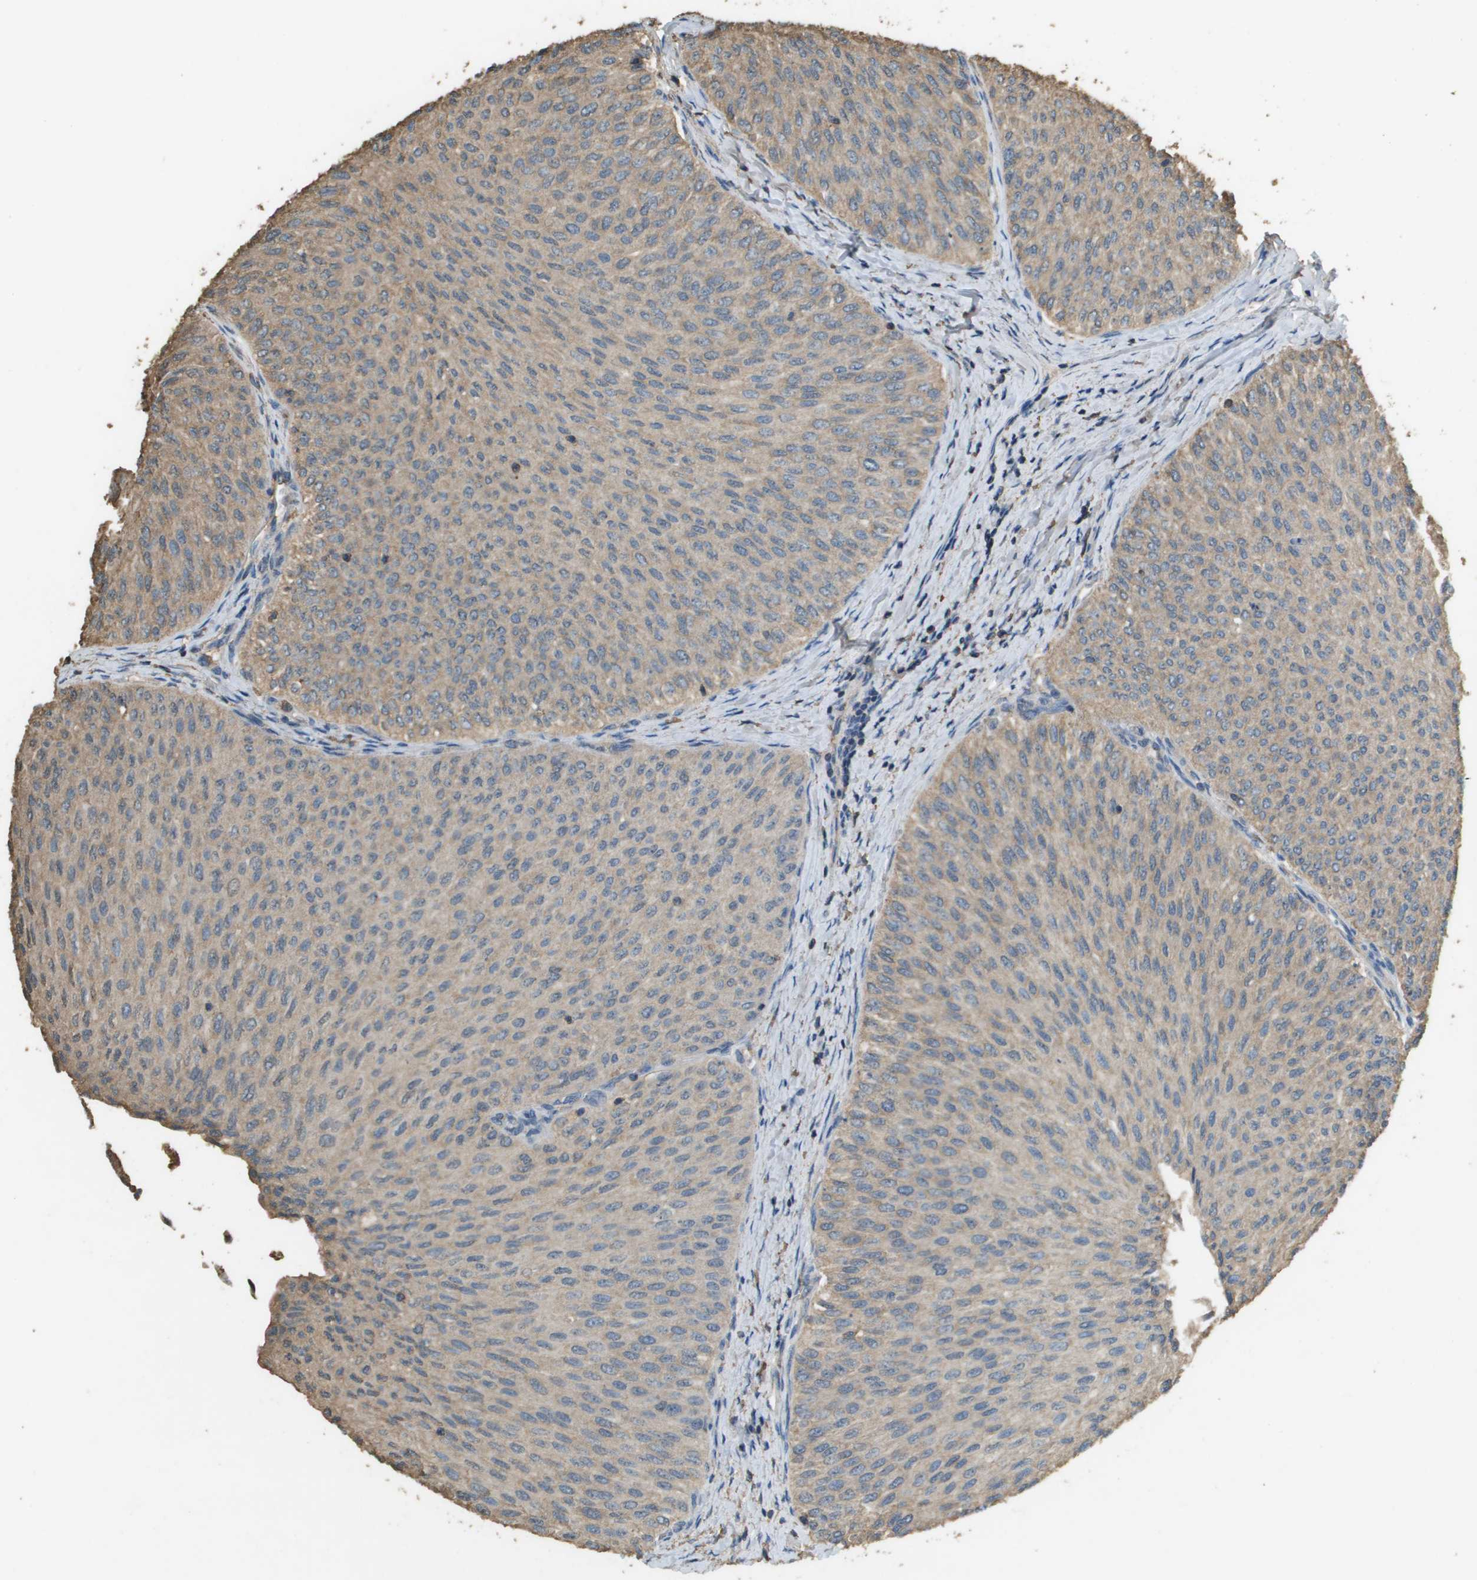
{"staining": {"intensity": "weak", "quantity": "25%-75%", "location": "cytoplasmic/membranous"}, "tissue": "urothelial cancer", "cell_type": "Tumor cells", "image_type": "cancer", "snomed": [{"axis": "morphology", "description": "Urothelial carcinoma, Low grade"}, {"axis": "topography", "description": "Urinary bladder"}], "caption": "Immunohistochemical staining of urothelial cancer exhibits low levels of weak cytoplasmic/membranous positivity in approximately 25%-75% of tumor cells.", "gene": "MS4A7", "patient": {"sex": "male", "age": 78}}